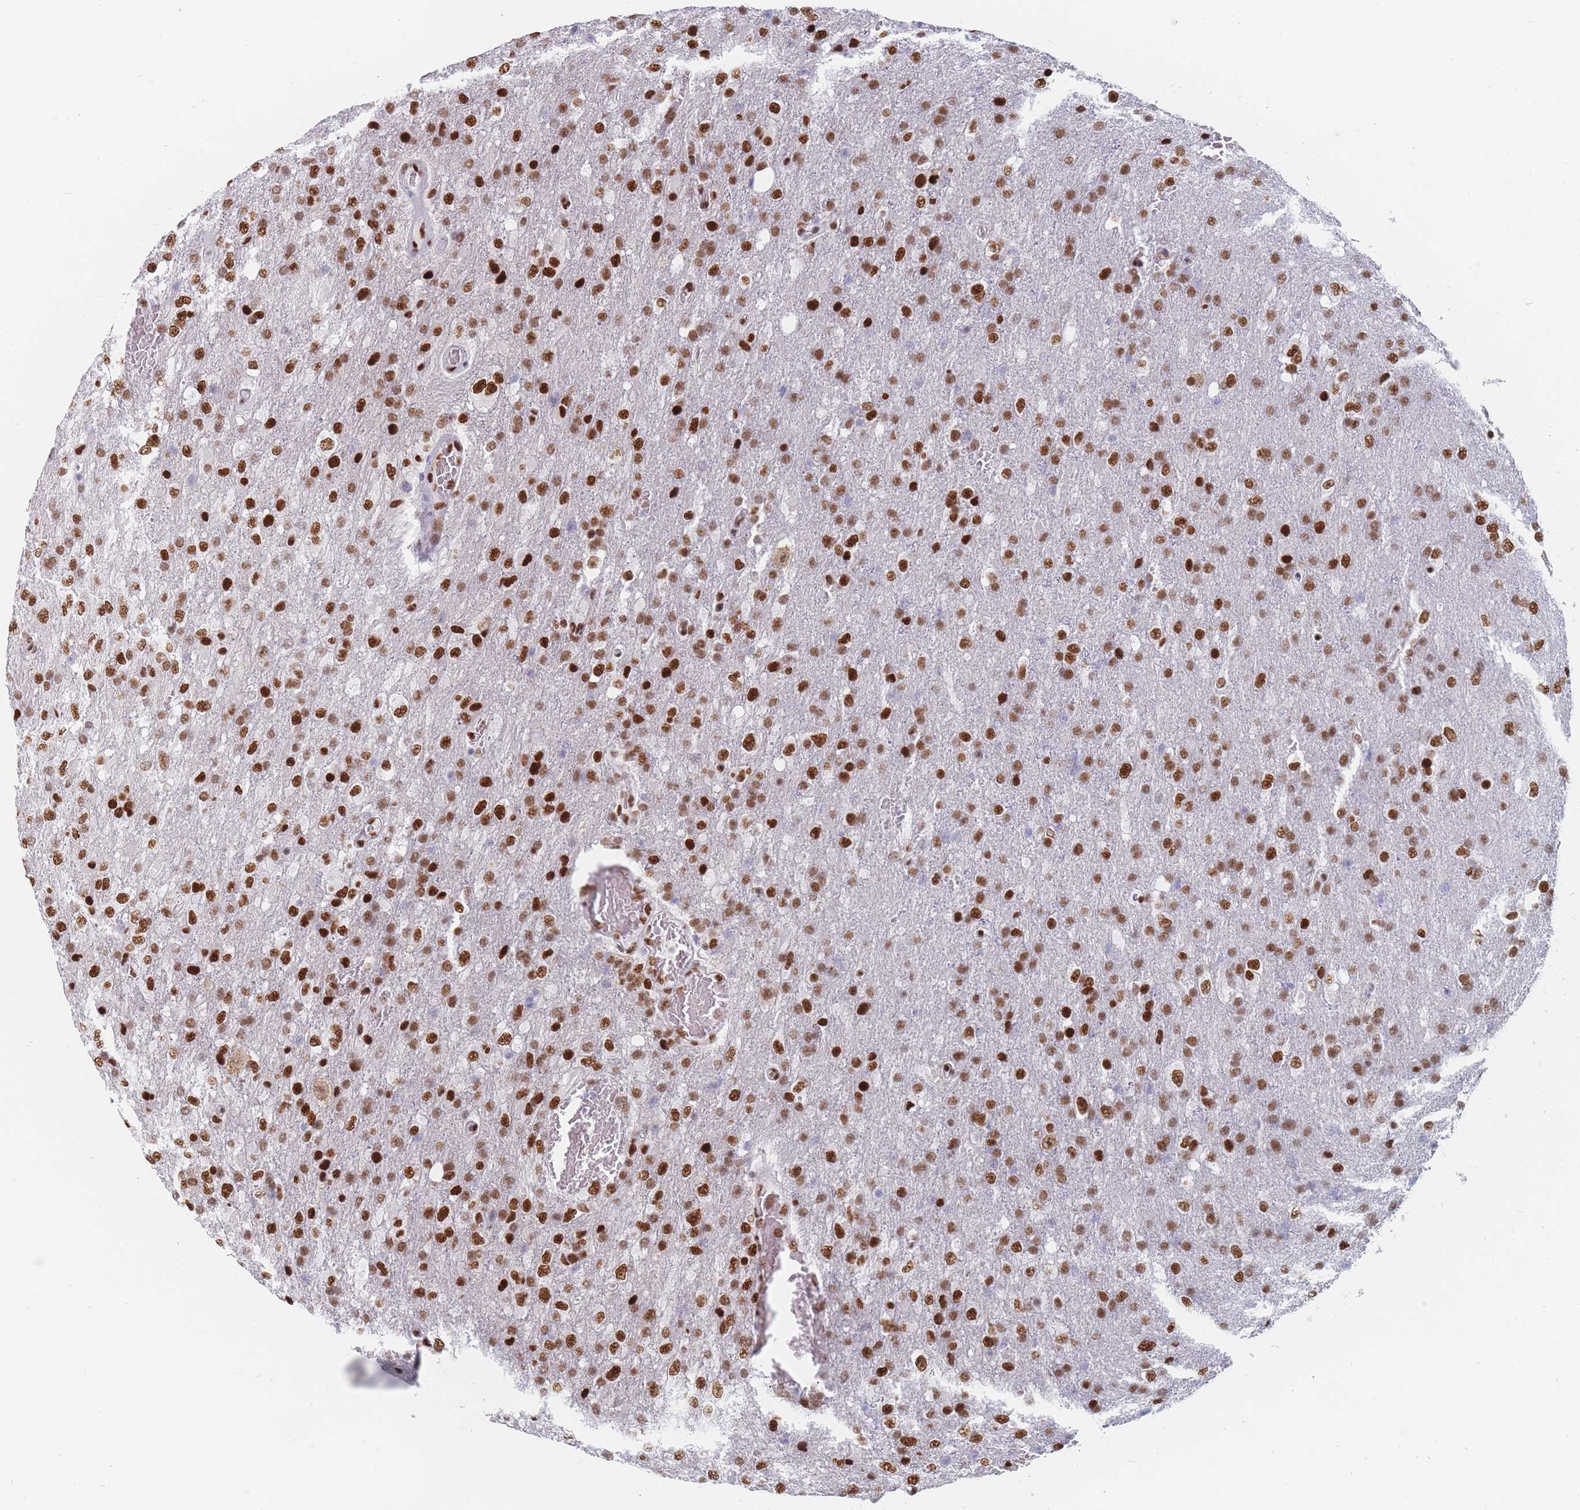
{"staining": {"intensity": "strong", "quantity": ">75%", "location": "nuclear"}, "tissue": "glioma", "cell_type": "Tumor cells", "image_type": "cancer", "snomed": [{"axis": "morphology", "description": "Glioma, malignant, High grade"}, {"axis": "topography", "description": "Brain"}], "caption": "Malignant high-grade glioma tissue exhibits strong nuclear staining in about >75% of tumor cells, visualized by immunohistochemistry.", "gene": "SAFB2", "patient": {"sex": "female", "age": 74}}